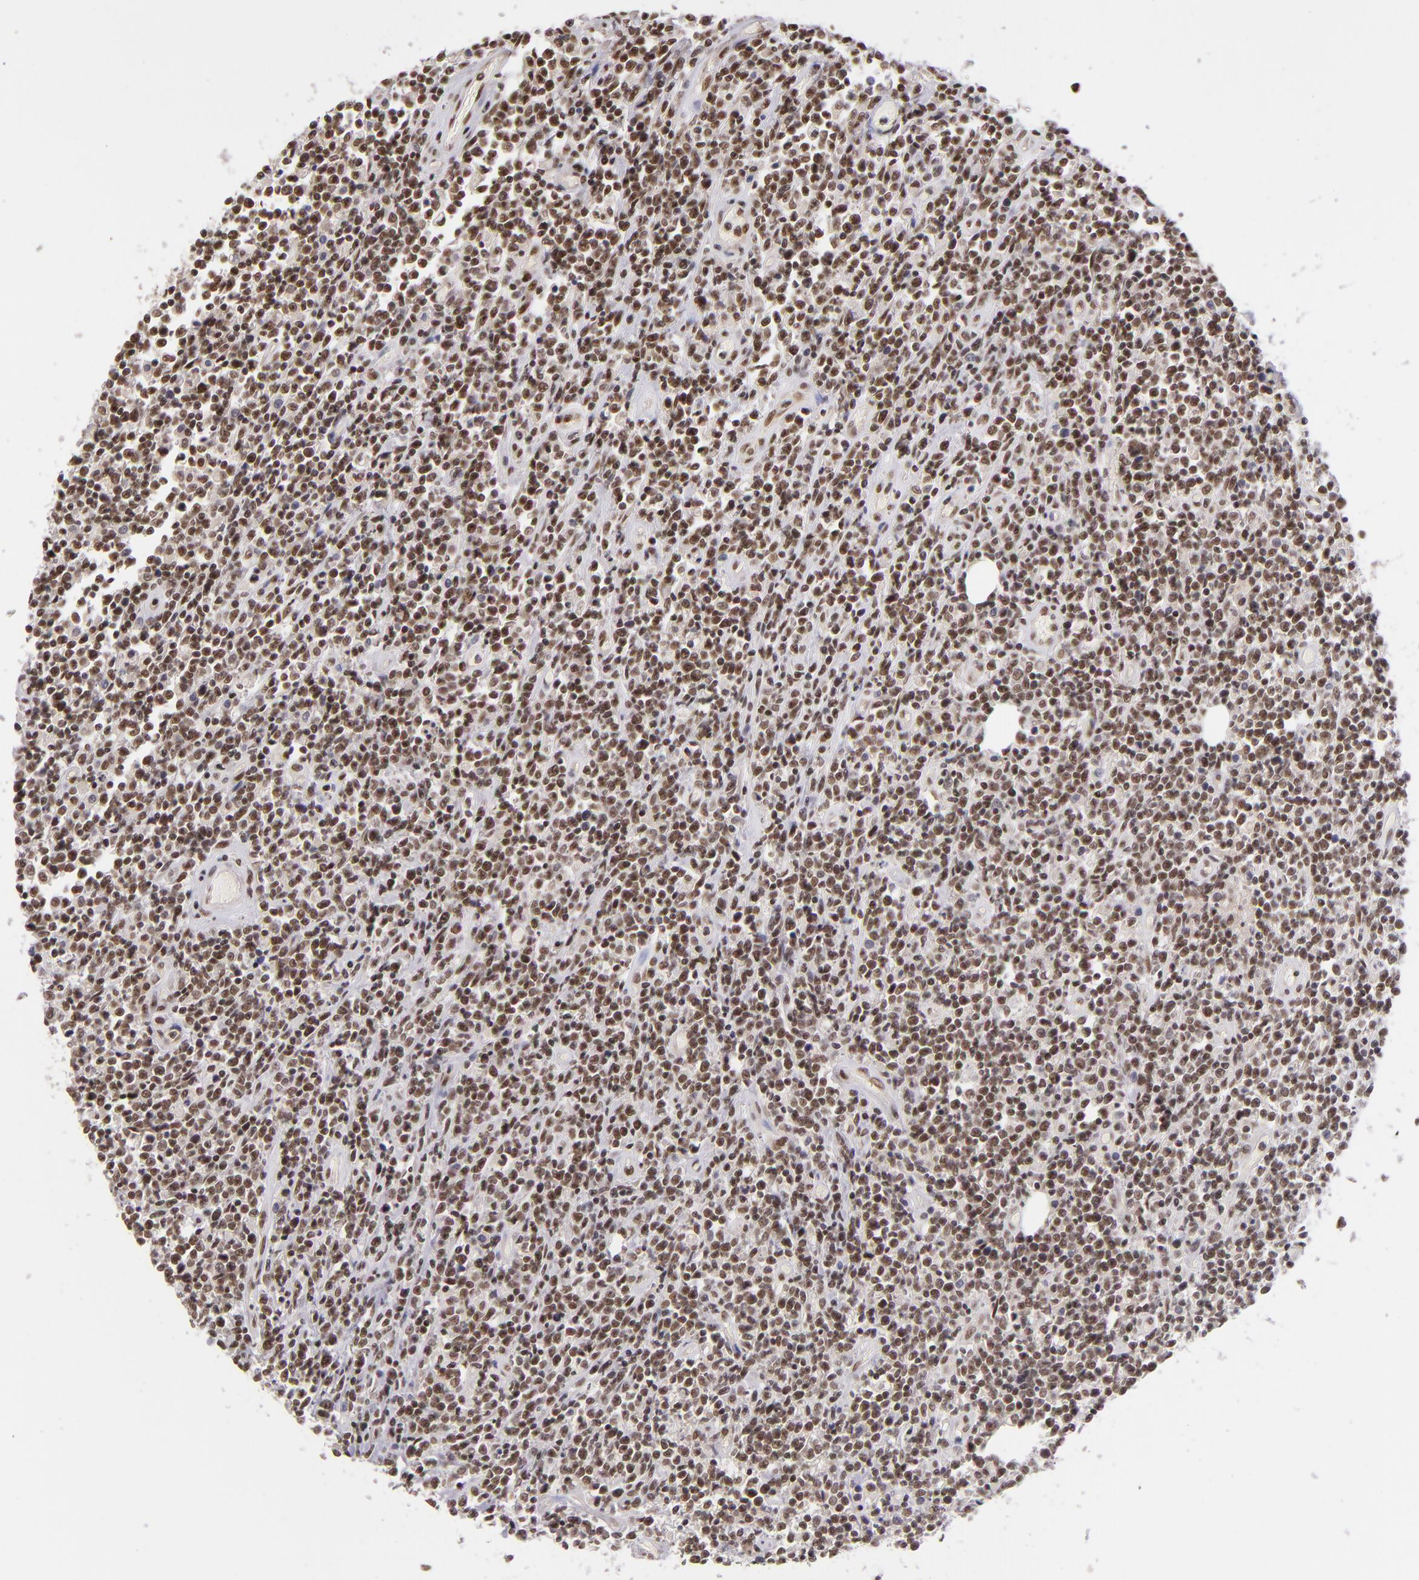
{"staining": {"intensity": "moderate", "quantity": ">75%", "location": "nuclear"}, "tissue": "lymphoma", "cell_type": "Tumor cells", "image_type": "cancer", "snomed": [{"axis": "morphology", "description": "Malignant lymphoma, non-Hodgkin's type, High grade"}, {"axis": "topography", "description": "Colon"}], "caption": "Immunohistochemical staining of lymphoma demonstrates medium levels of moderate nuclear staining in about >75% of tumor cells.", "gene": "ZNF148", "patient": {"sex": "male", "age": 82}}